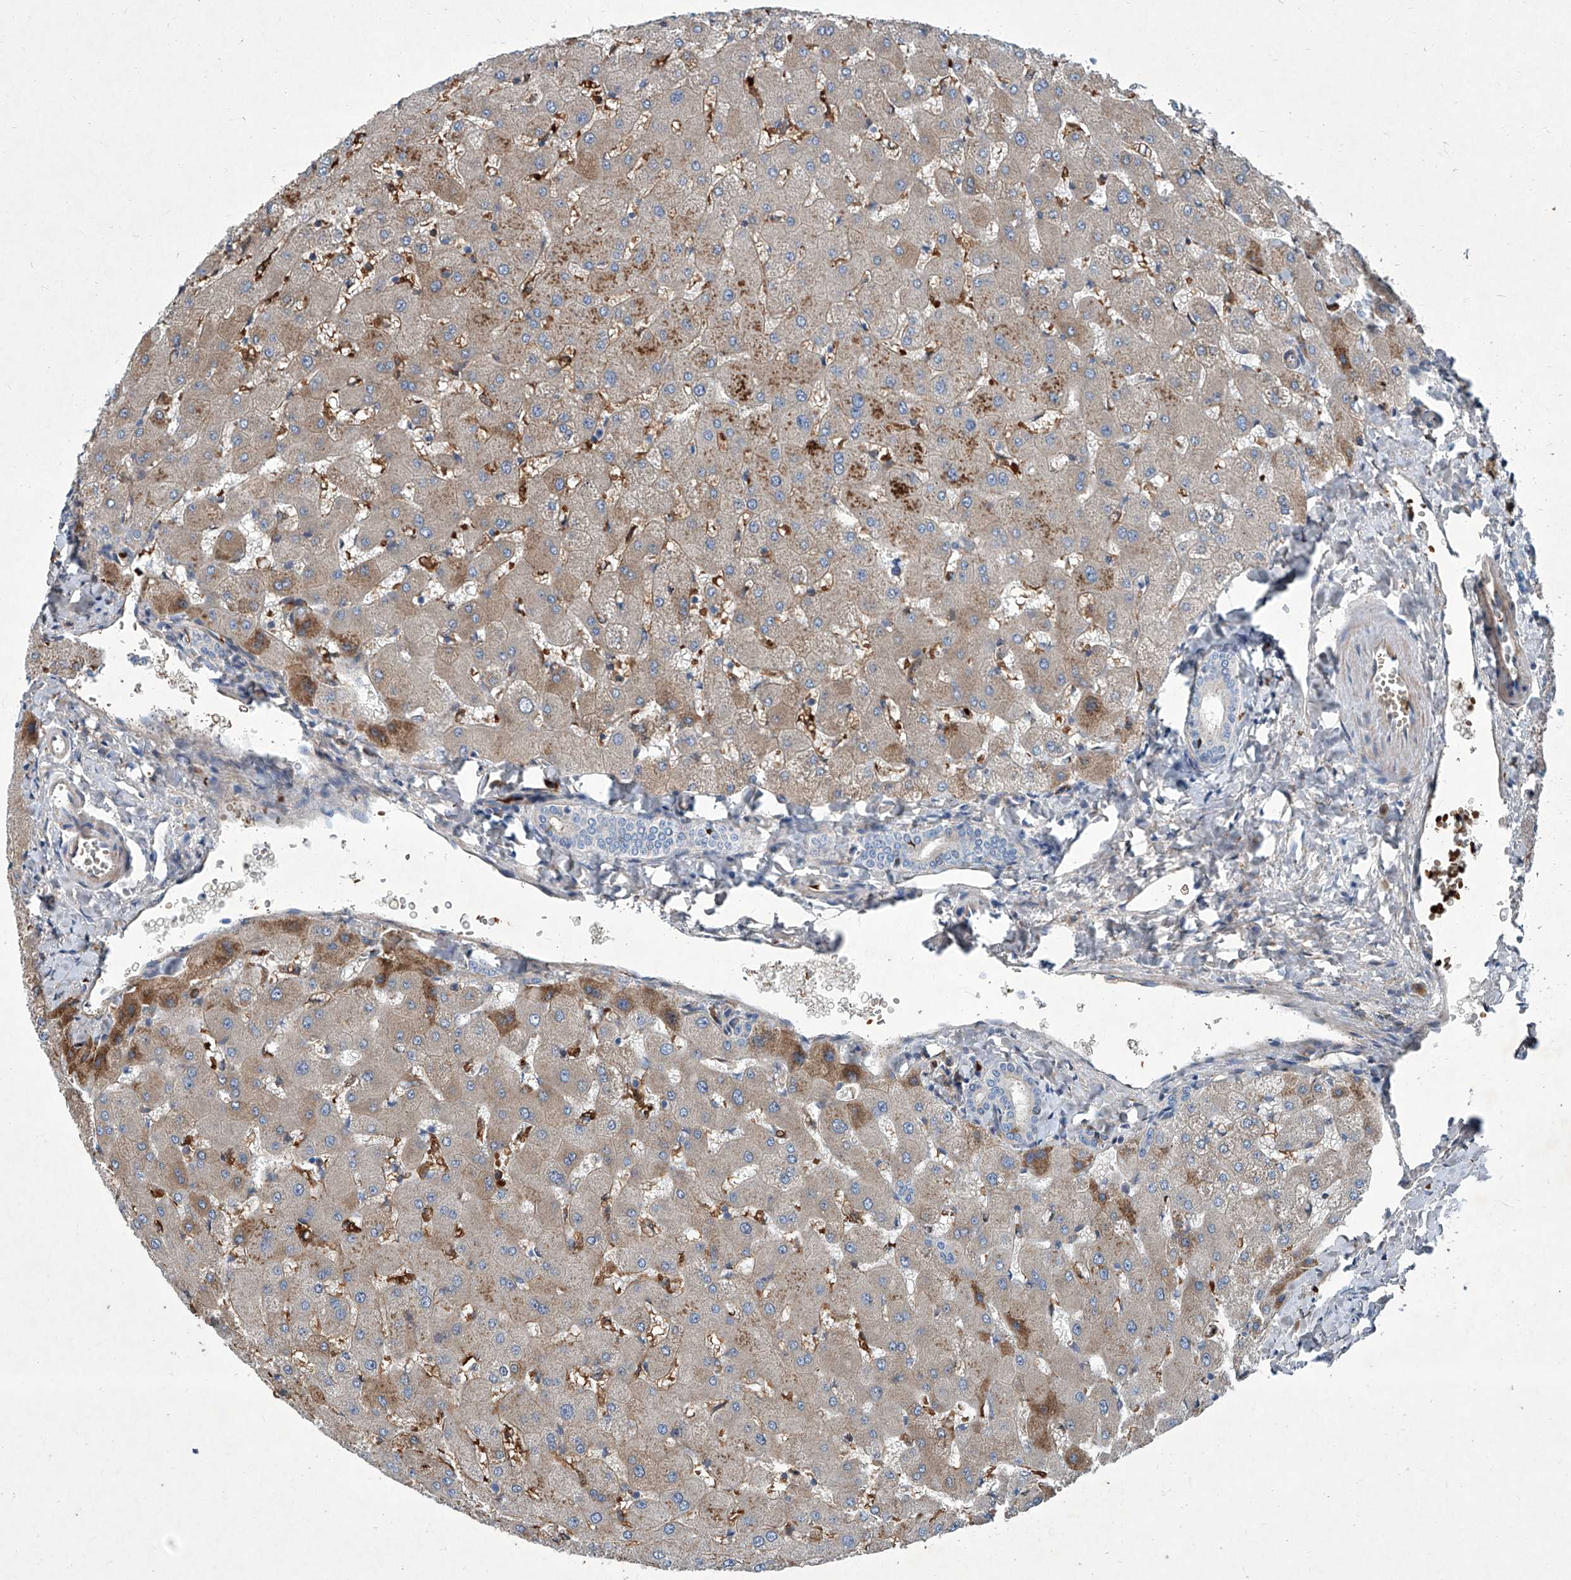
{"staining": {"intensity": "negative", "quantity": "none", "location": "none"}, "tissue": "liver", "cell_type": "Cholangiocytes", "image_type": "normal", "snomed": [{"axis": "morphology", "description": "Normal tissue, NOS"}, {"axis": "topography", "description": "Liver"}], "caption": "This is an IHC micrograph of benign liver. There is no positivity in cholangiocytes.", "gene": "FPR2", "patient": {"sex": "female", "age": 63}}